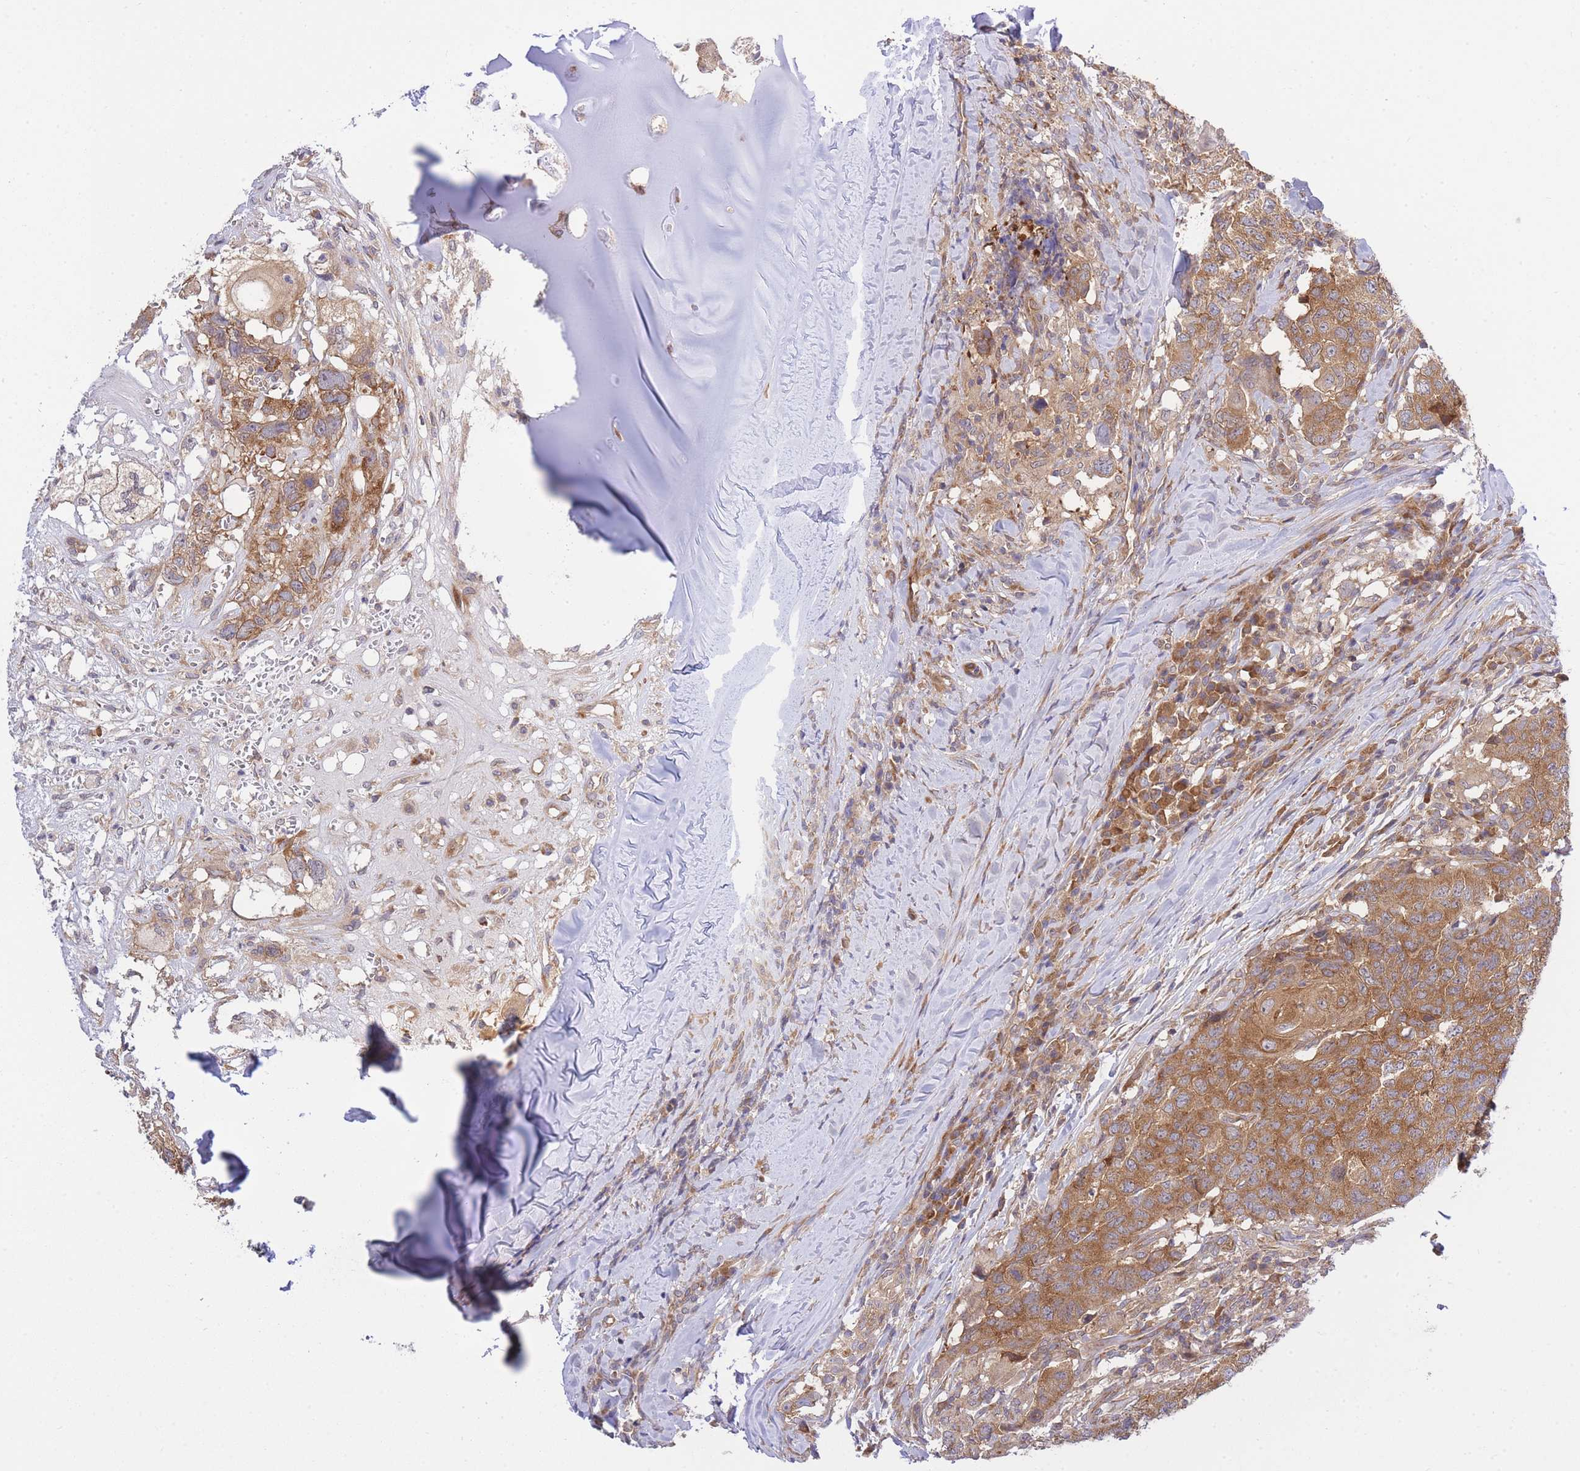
{"staining": {"intensity": "moderate", "quantity": ">75%", "location": "cytoplasmic/membranous"}, "tissue": "head and neck cancer", "cell_type": "Tumor cells", "image_type": "cancer", "snomed": [{"axis": "morphology", "description": "Normal tissue, NOS"}, {"axis": "morphology", "description": "Squamous cell carcinoma, NOS"}, {"axis": "topography", "description": "Skeletal muscle"}, {"axis": "topography", "description": "Vascular tissue"}, {"axis": "topography", "description": "Peripheral nerve tissue"}, {"axis": "topography", "description": "Head-Neck"}], "caption": "This is a histology image of immunohistochemistry staining of head and neck squamous cell carcinoma, which shows moderate expression in the cytoplasmic/membranous of tumor cells.", "gene": "EIF2B2", "patient": {"sex": "male", "age": 66}}